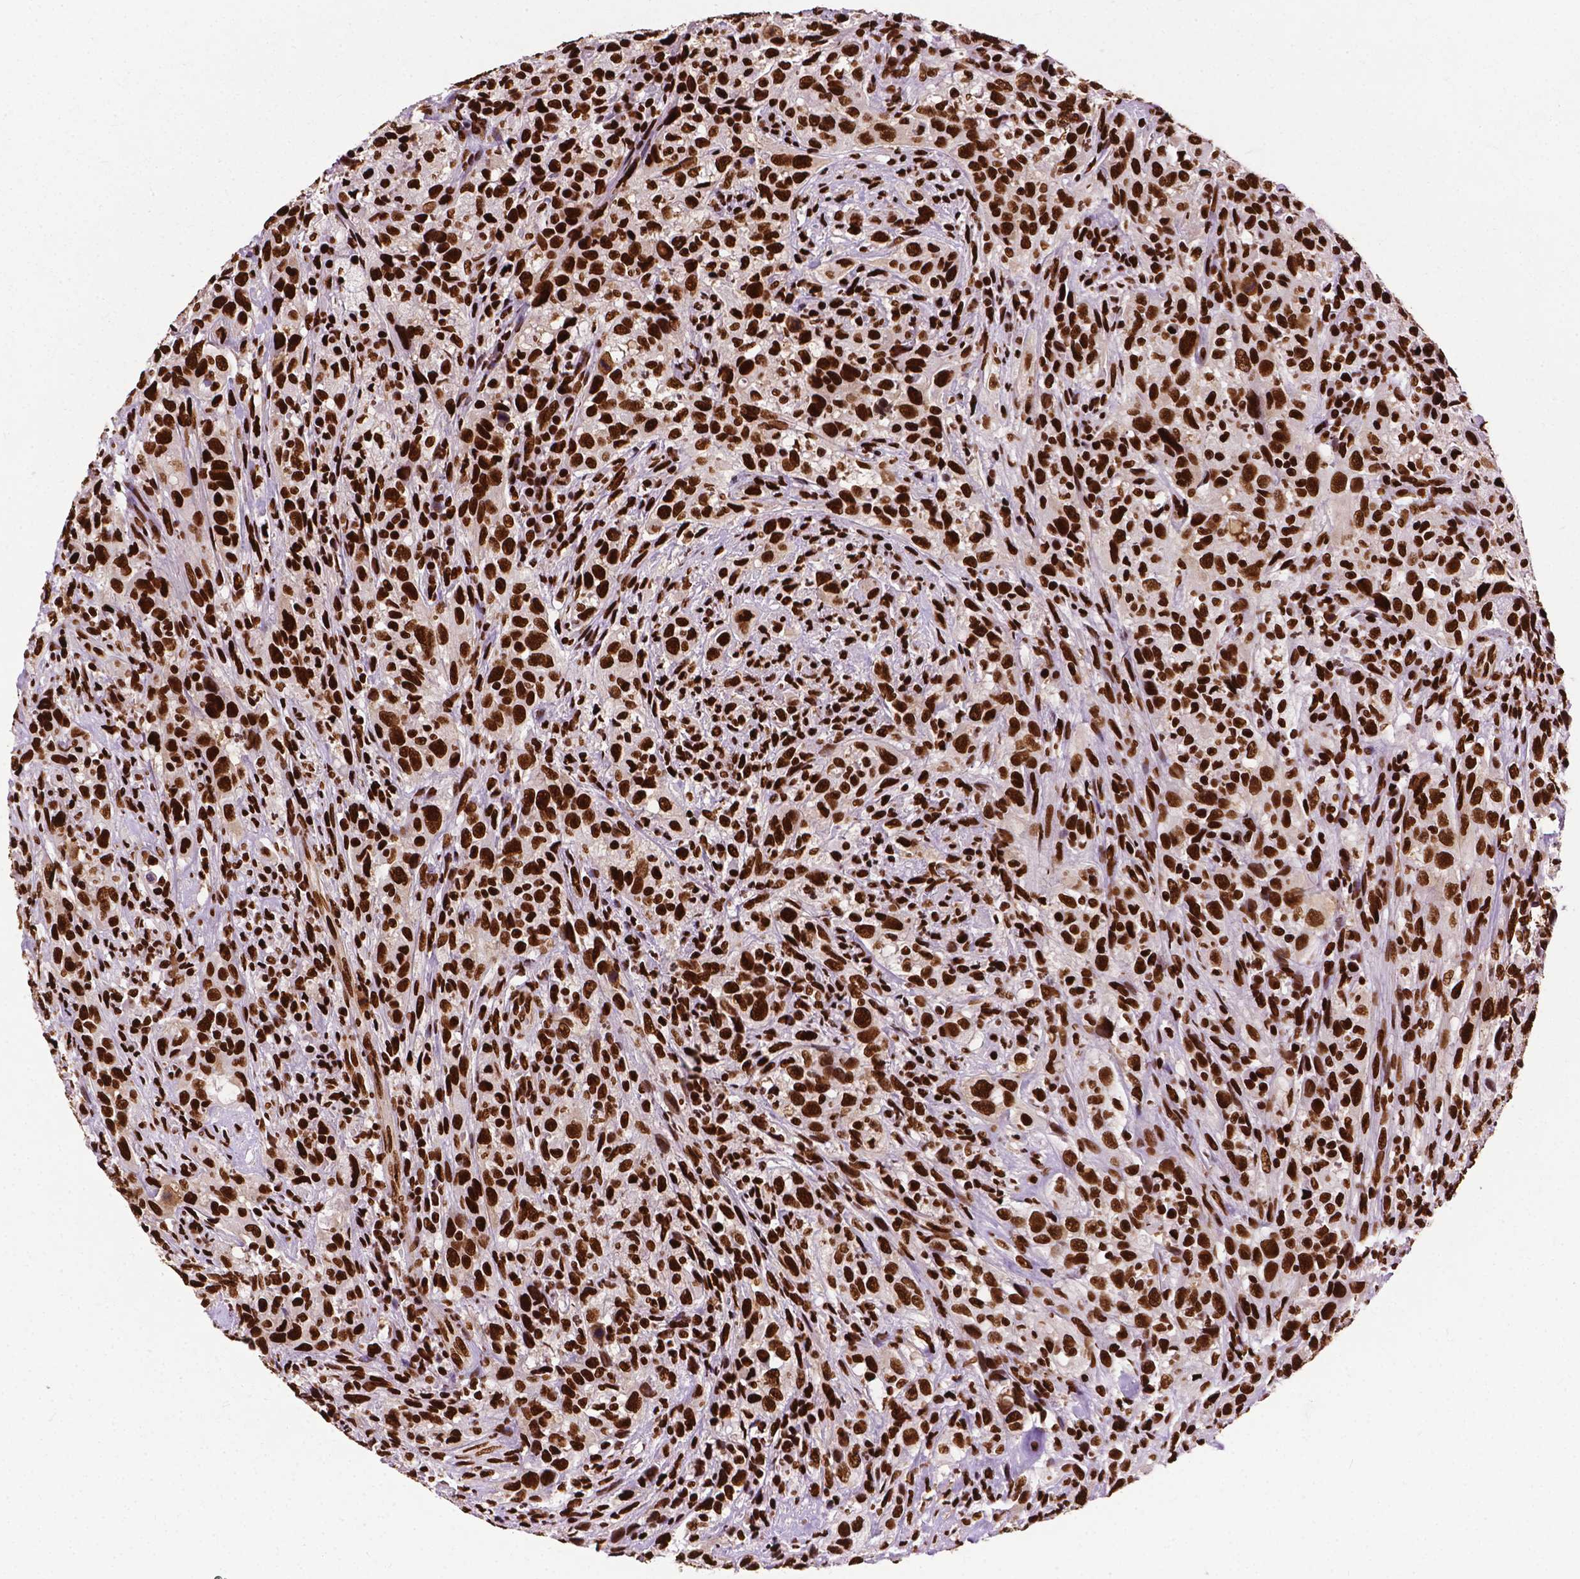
{"staining": {"intensity": "strong", "quantity": ">75%", "location": "nuclear"}, "tissue": "urothelial cancer", "cell_type": "Tumor cells", "image_type": "cancer", "snomed": [{"axis": "morphology", "description": "Urothelial carcinoma, NOS"}, {"axis": "morphology", "description": "Urothelial carcinoma, High grade"}, {"axis": "topography", "description": "Urinary bladder"}], "caption": "An IHC histopathology image of neoplastic tissue is shown. Protein staining in brown highlights strong nuclear positivity in transitional cell carcinoma within tumor cells.", "gene": "SMIM5", "patient": {"sex": "female", "age": 64}}